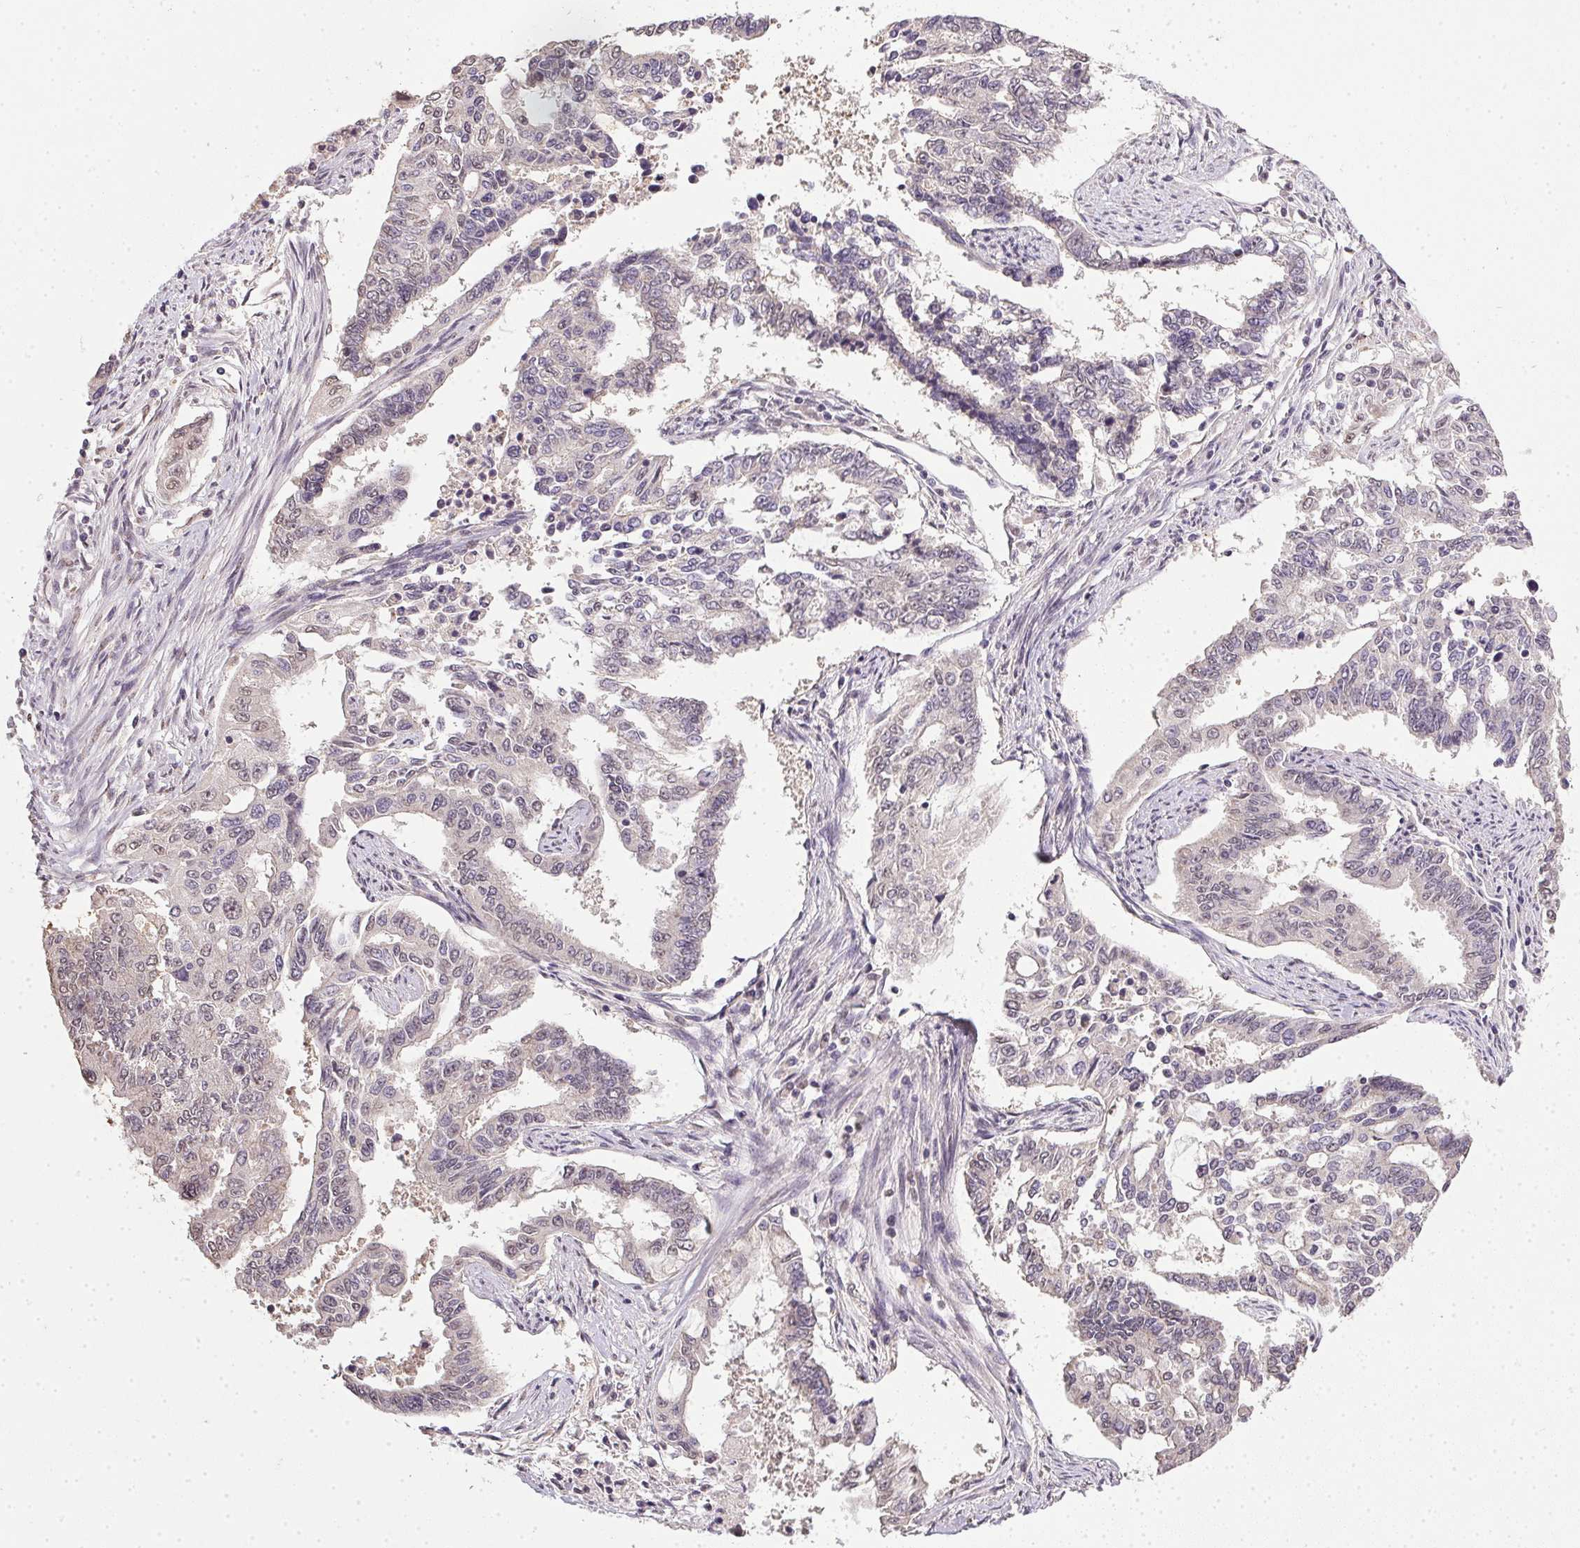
{"staining": {"intensity": "negative", "quantity": "none", "location": "none"}, "tissue": "endometrial cancer", "cell_type": "Tumor cells", "image_type": "cancer", "snomed": [{"axis": "morphology", "description": "Adenocarcinoma, NOS"}, {"axis": "topography", "description": "Uterus"}], "caption": "Immunohistochemical staining of endometrial cancer demonstrates no significant staining in tumor cells.", "gene": "PPP4R4", "patient": {"sex": "female", "age": 59}}